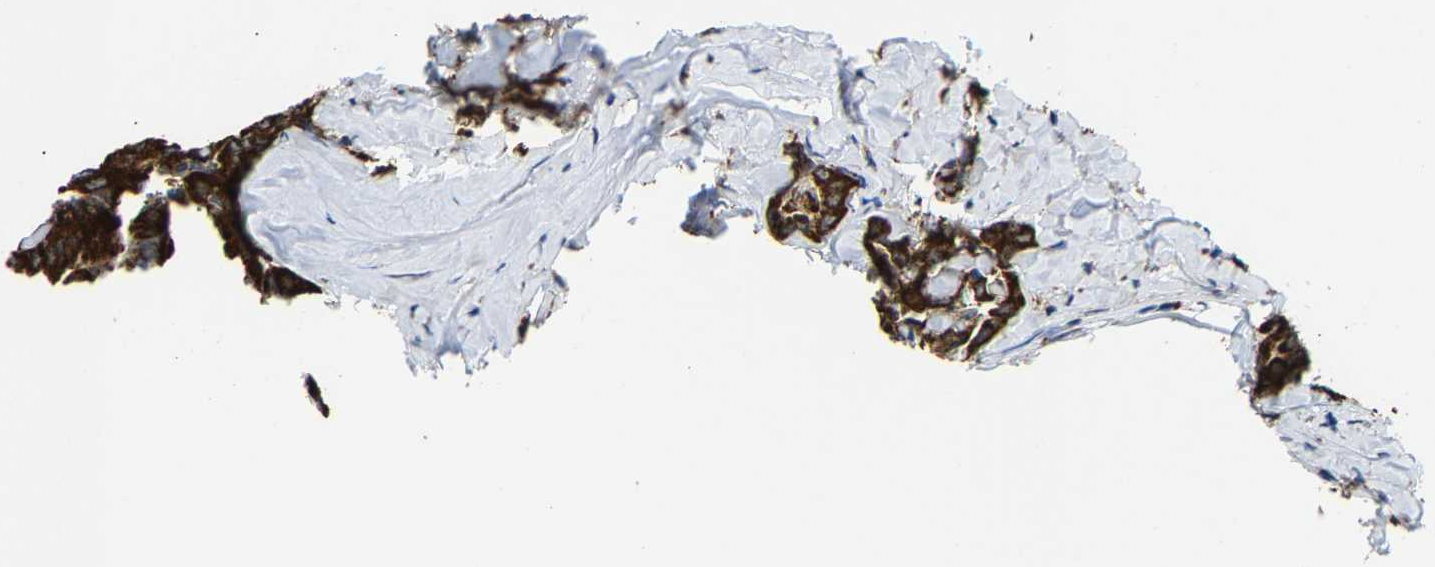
{"staining": {"intensity": "strong", "quantity": ">75%", "location": "cytoplasmic/membranous"}, "tissue": "thyroid cancer", "cell_type": "Tumor cells", "image_type": "cancer", "snomed": [{"axis": "morphology", "description": "Papillary adenocarcinoma, NOS"}, {"axis": "topography", "description": "Thyroid gland"}], "caption": "Thyroid cancer (papillary adenocarcinoma) stained with immunohistochemistry exhibits strong cytoplasmic/membranous expression in about >75% of tumor cells.", "gene": "GIMAP7", "patient": {"sex": "female", "age": 42}}